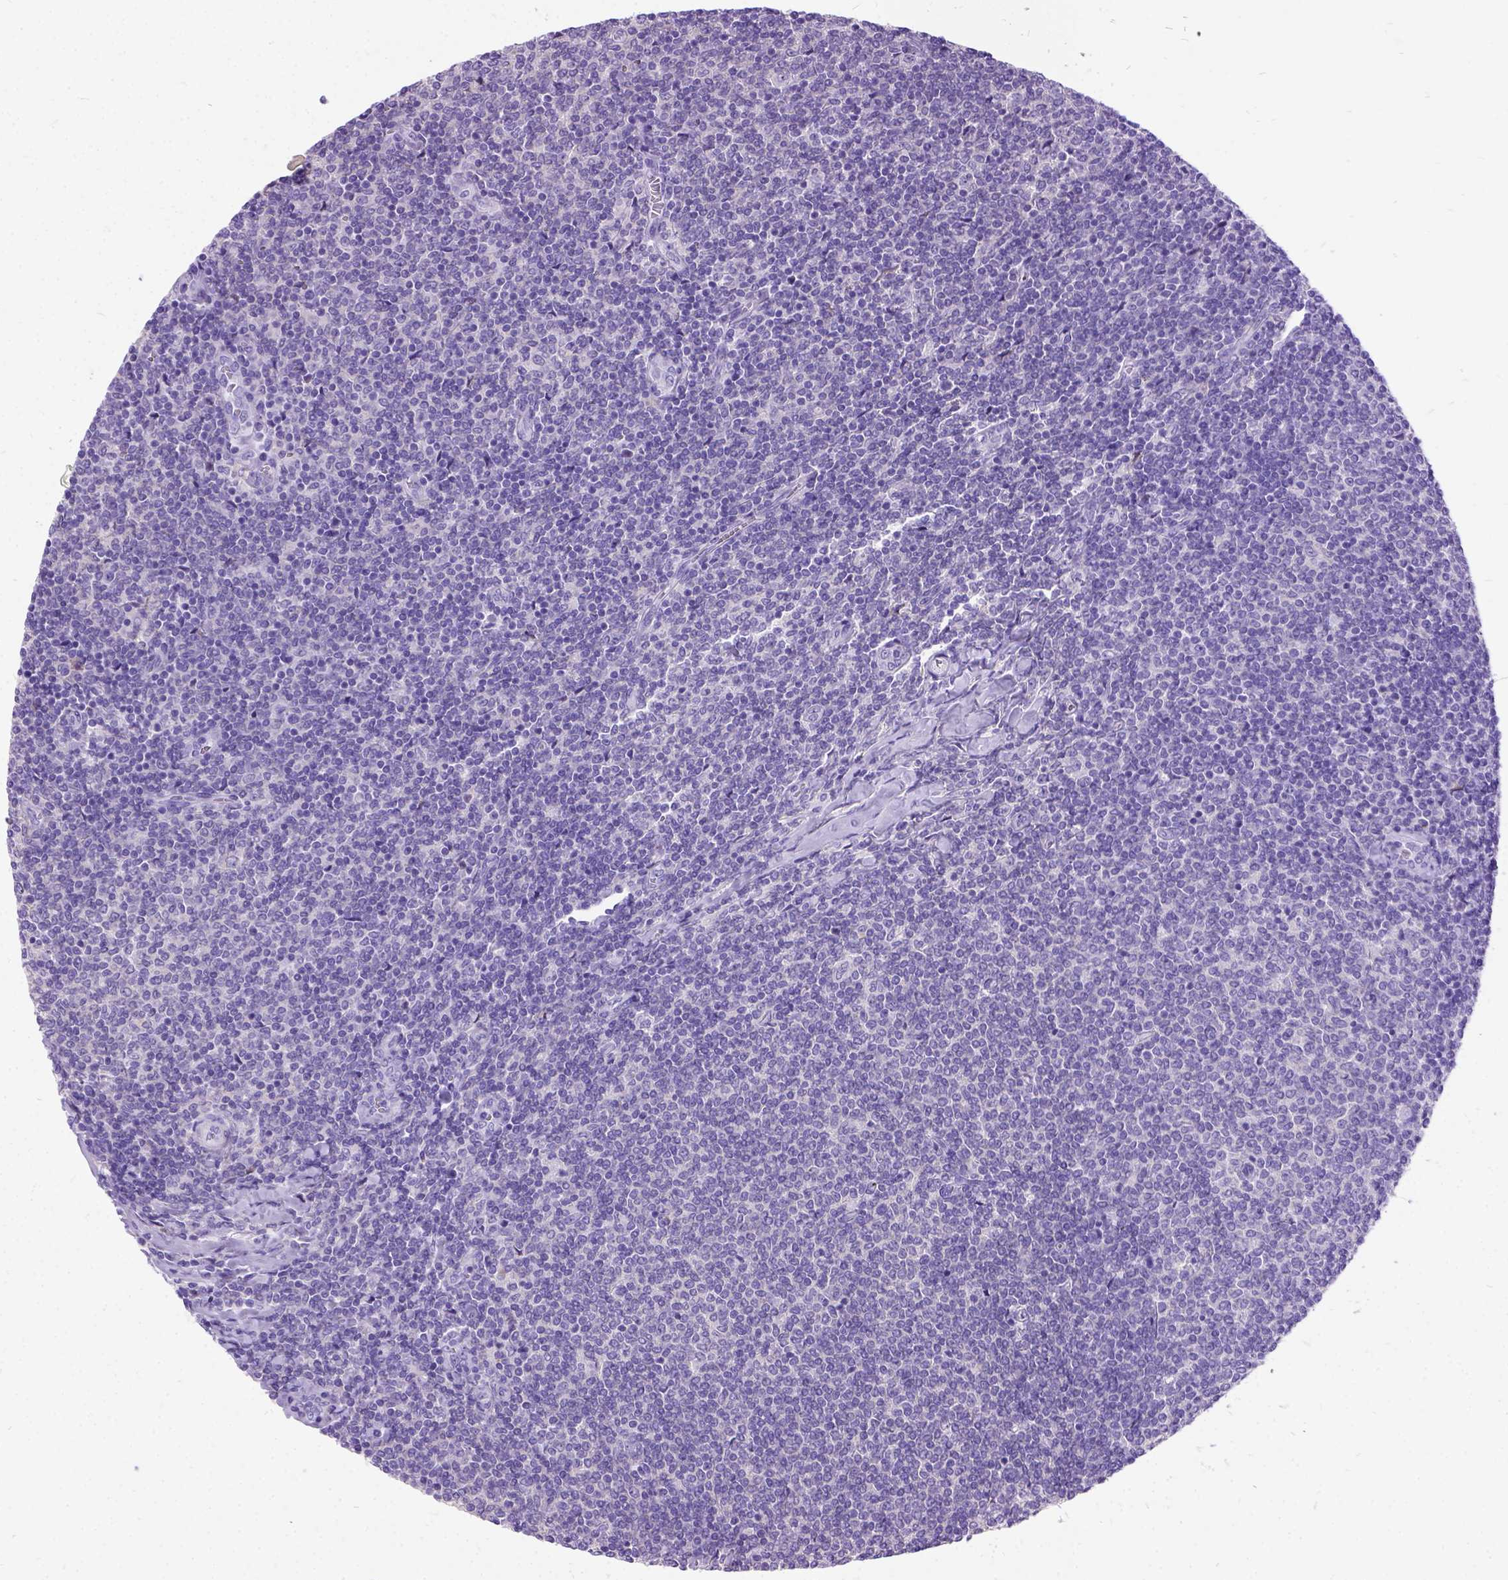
{"staining": {"intensity": "negative", "quantity": "none", "location": "none"}, "tissue": "lymphoma", "cell_type": "Tumor cells", "image_type": "cancer", "snomed": [{"axis": "morphology", "description": "Malignant lymphoma, non-Hodgkin's type, Low grade"}, {"axis": "topography", "description": "Lymph node"}], "caption": "High power microscopy histopathology image of an IHC histopathology image of low-grade malignant lymphoma, non-Hodgkin's type, revealing no significant expression in tumor cells. Nuclei are stained in blue.", "gene": "PRG2", "patient": {"sex": "male", "age": 52}}